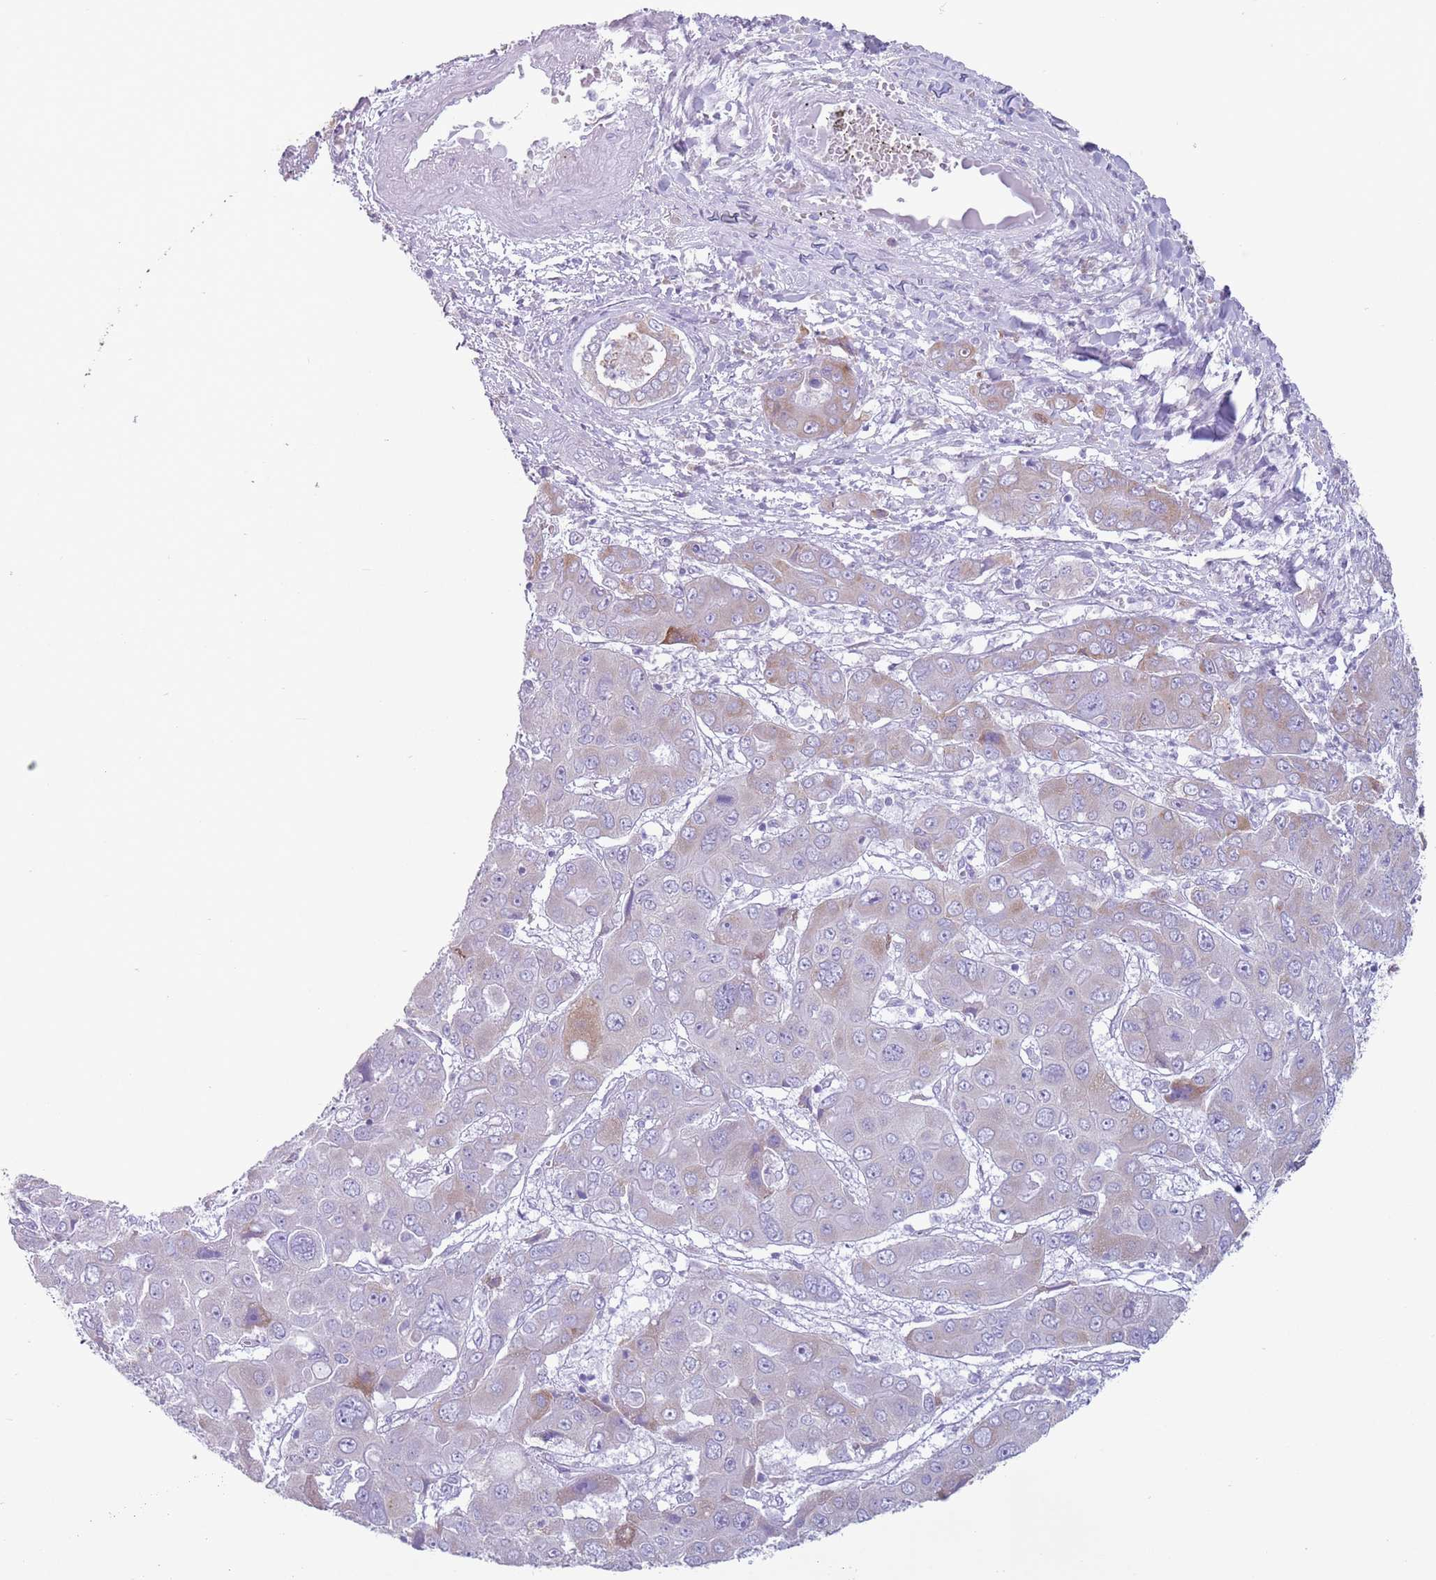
{"staining": {"intensity": "weak", "quantity": "<25%", "location": "cytoplasmic/membranous"}, "tissue": "liver cancer", "cell_type": "Tumor cells", "image_type": "cancer", "snomed": [{"axis": "morphology", "description": "Cholangiocarcinoma"}, {"axis": "topography", "description": "Liver"}], "caption": "IHC histopathology image of neoplastic tissue: cholangiocarcinoma (liver) stained with DAB (3,3'-diaminobenzidine) shows no significant protein expression in tumor cells.", "gene": "HYOU1", "patient": {"sex": "male", "age": 67}}